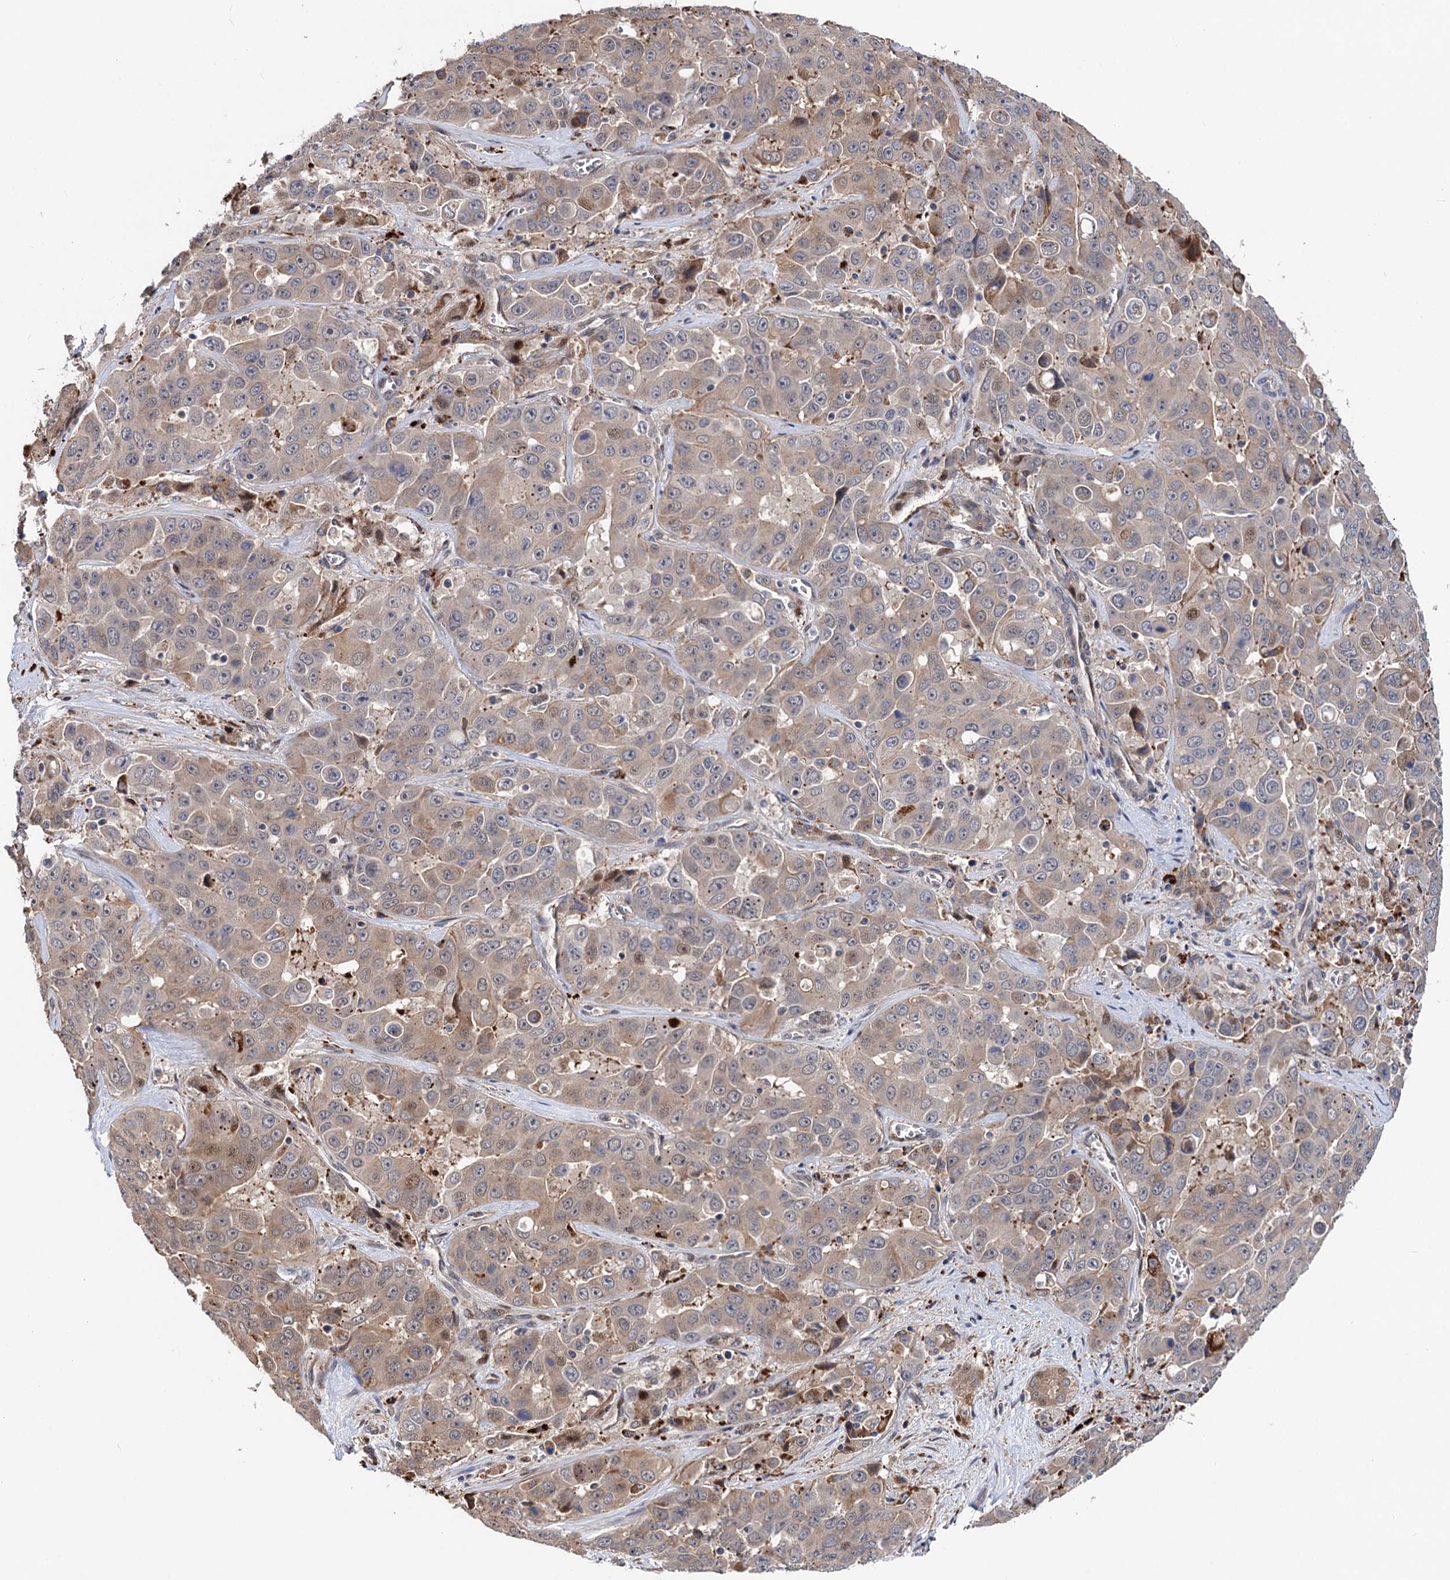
{"staining": {"intensity": "weak", "quantity": "25%-75%", "location": "cytoplasmic/membranous"}, "tissue": "liver cancer", "cell_type": "Tumor cells", "image_type": "cancer", "snomed": [{"axis": "morphology", "description": "Cholangiocarcinoma"}, {"axis": "topography", "description": "Liver"}], "caption": "The histopathology image exhibits a brown stain indicating the presence of a protein in the cytoplasmic/membranous of tumor cells in liver cholangiocarcinoma.", "gene": "UBR1", "patient": {"sex": "female", "age": 52}}